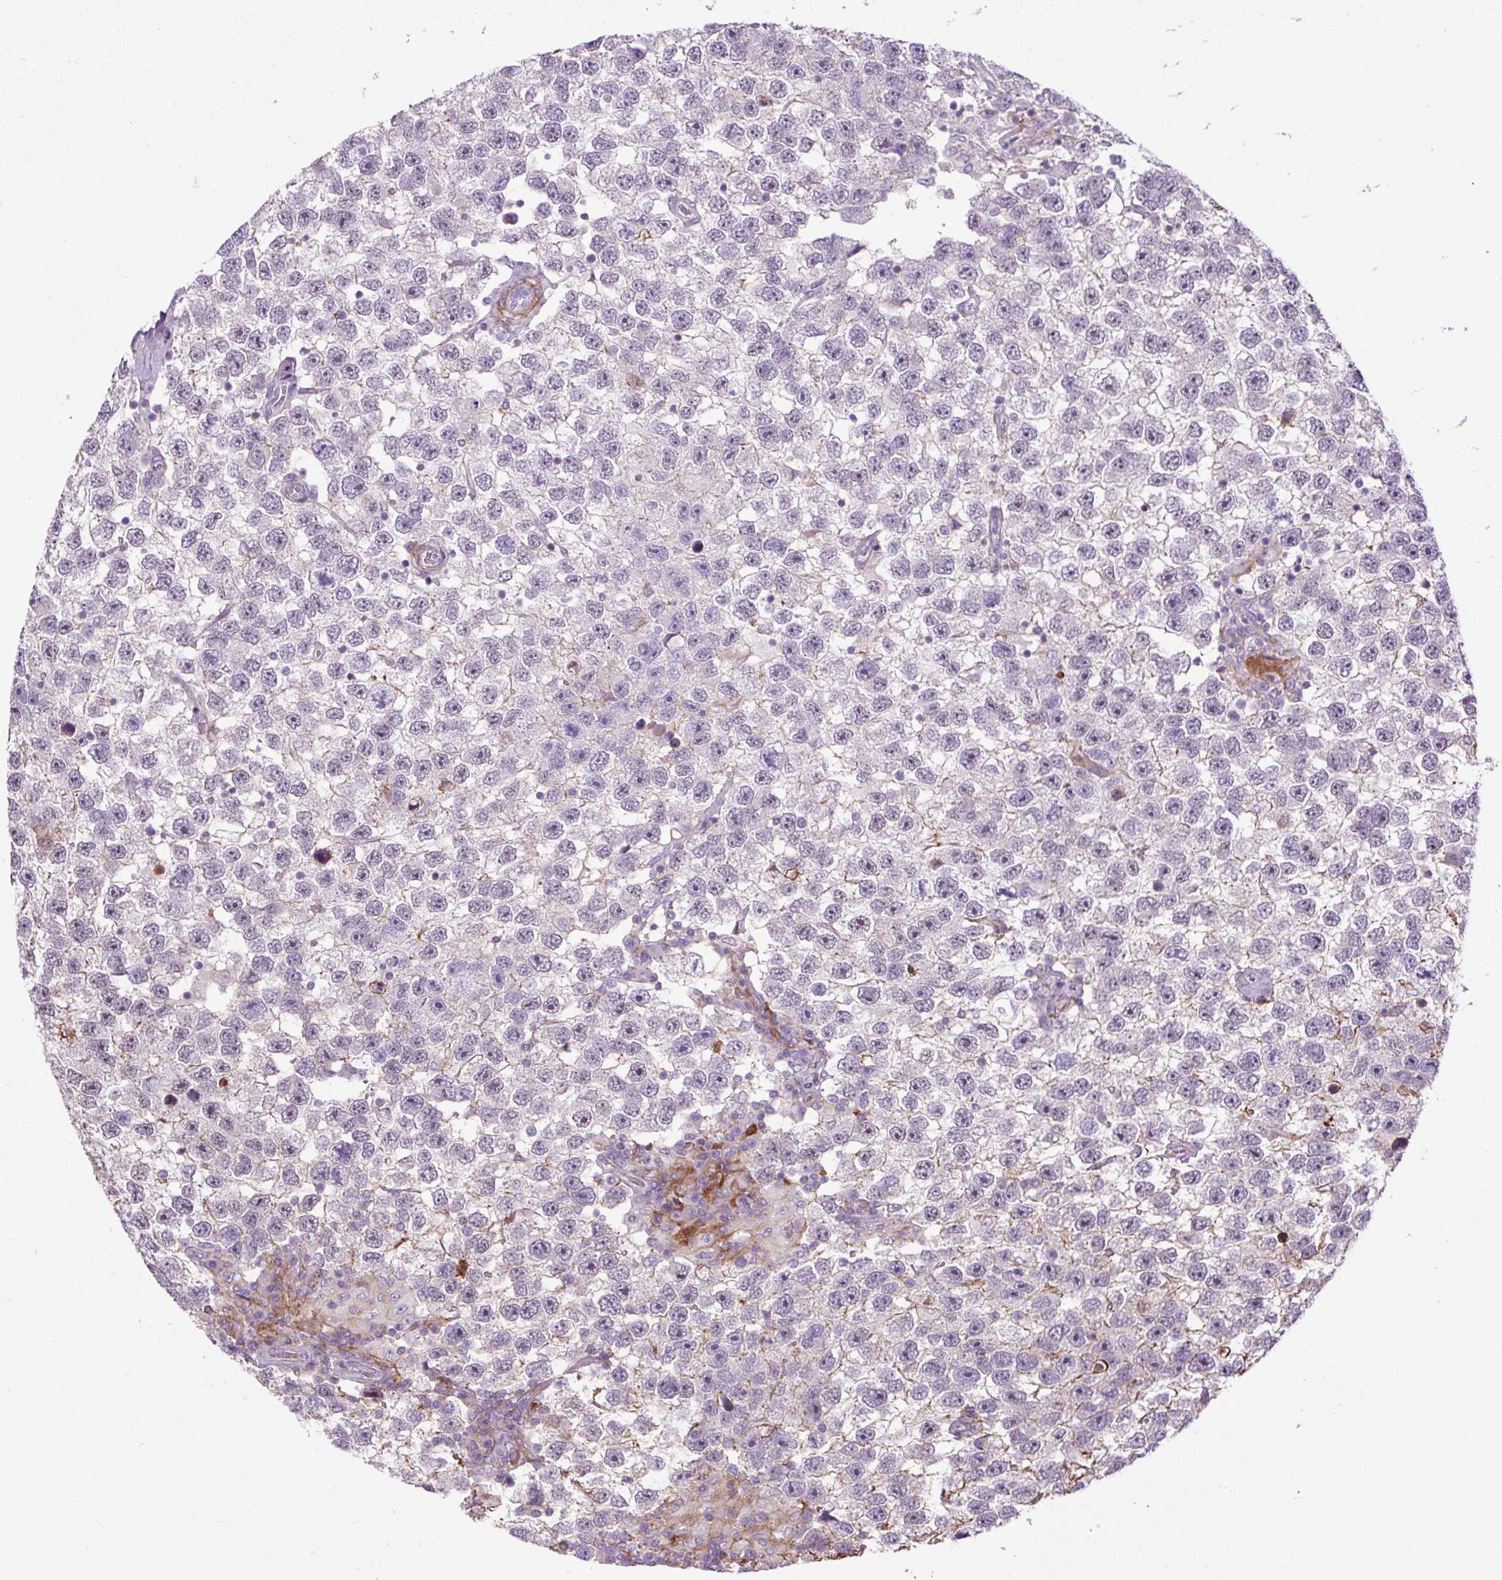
{"staining": {"intensity": "negative", "quantity": "none", "location": "none"}, "tissue": "testis cancer", "cell_type": "Tumor cells", "image_type": "cancer", "snomed": [{"axis": "morphology", "description": "Seminoma, NOS"}, {"axis": "topography", "description": "Testis"}], "caption": "Immunohistochemistry (IHC) photomicrograph of neoplastic tissue: testis seminoma stained with DAB (3,3'-diaminobenzidine) displays no significant protein expression in tumor cells.", "gene": "ZNF197", "patient": {"sex": "male", "age": 26}}